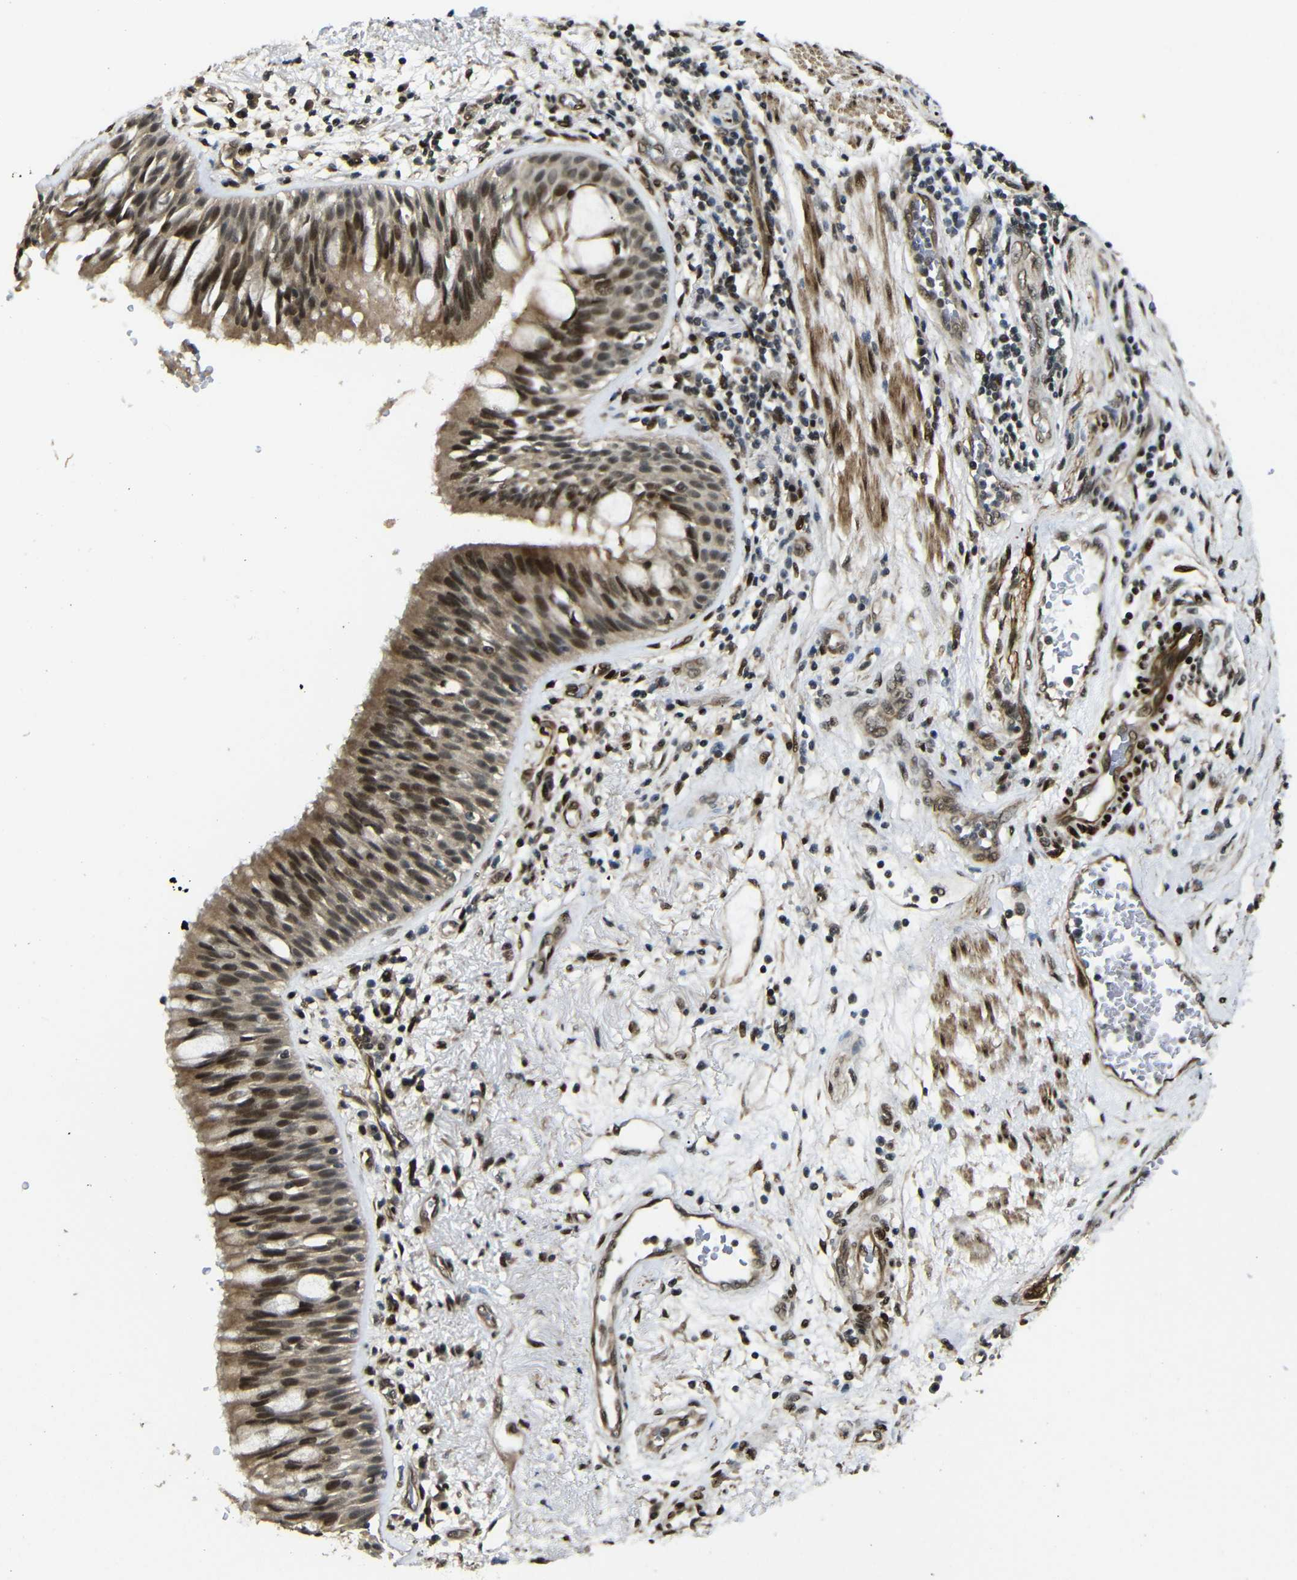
{"staining": {"intensity": "moderate", "quantity": ">75%", "location": "cytoplasmic/membranous,nuclear"}, "tissue": "bronchus", "cell_type": "Respiratory epithelial cells", "image_type": "normal", "snomed": [{"axis": "morphology", "description": "Normal tissue, NOS"}, {"axis": "morphology", "description": "Adenocarcinoma, NOS"}, {"axis": "morphology", "description": "Adenocarcinoma, metastatic, NOS"}, {"axis": "topography", "description": "Lymph node"}, {"axis": "topography", "description": "Bronchus"}, {"axis": "topography", "description": "Lung"}], "caption": "Immunohistochemistry histopathology image of normal bronchus: human bronchus stained using IHC exhibits medium levels of moderate protein expression localized specifically in the cytoplasmic/membranous,nuclear of respiratory epithelial cells, appearing as a cytoplasmic/membranous,nuclear brown color.", "gene": "TBX2", "patient": {"sex": "female", "age": 54}}